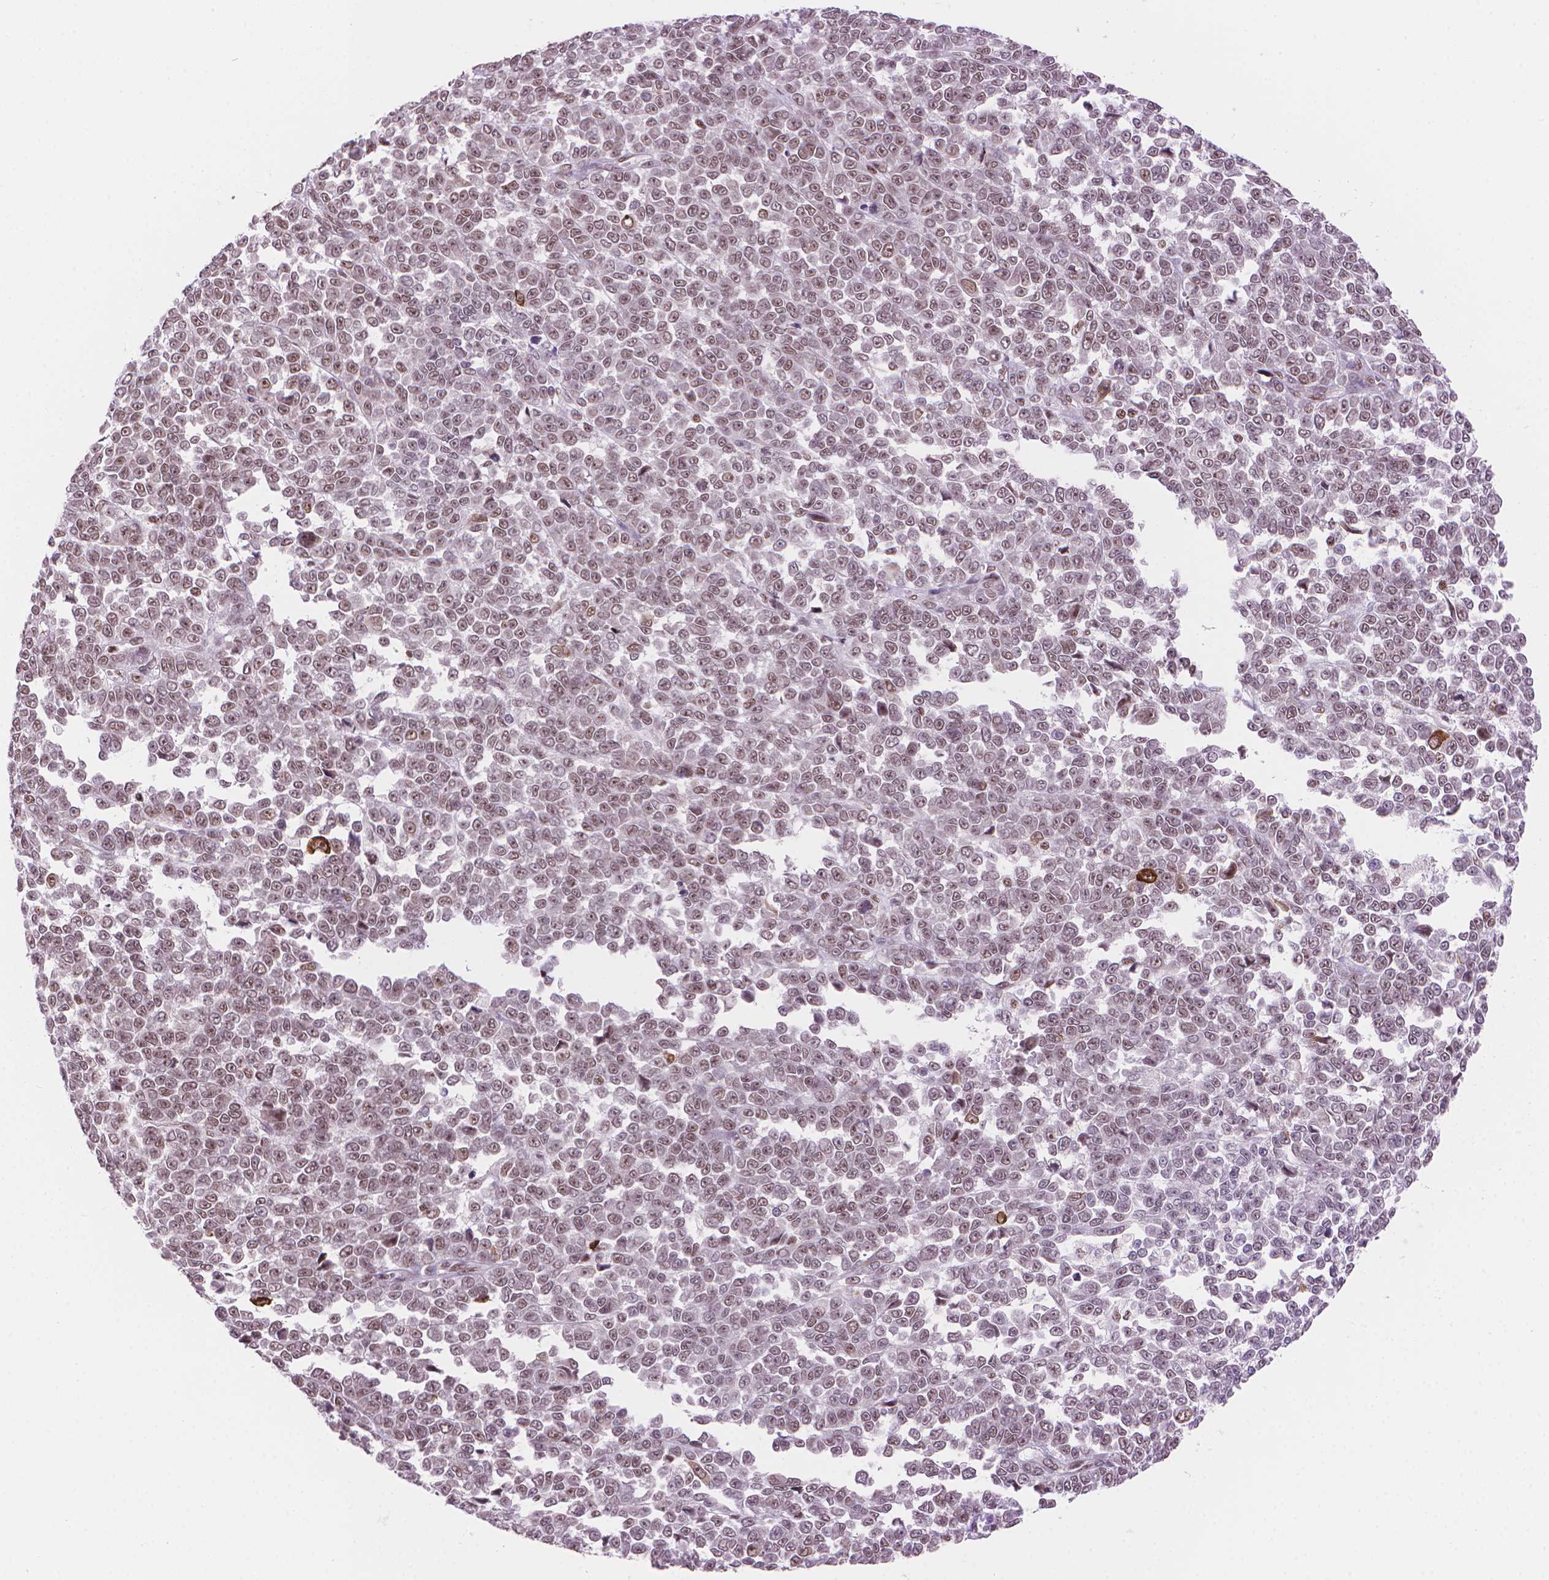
{"staining": {"intensity": "weak", "quantity": ">75%", "location": "nuclear"}, "tissue": "melanoma", "cell_type": "Tumor cells", "image_type": "cancer", "snomed": [{"axis": "morphology", "description": "Malignant melanoma, NOS"}, {"axis": "topography", "description": "Skin"}], "caption": "Immunohistochemistry micrograph of neoplastic tissue: malignant melanoma stained using immunohistochemistry displays low levels of weak protein expression localized specifically in the nuclear of tumor cells, appearing as a nuclear brown color.", "gene": "UBN1", "patient": {"sex": "female", "age": 95}}